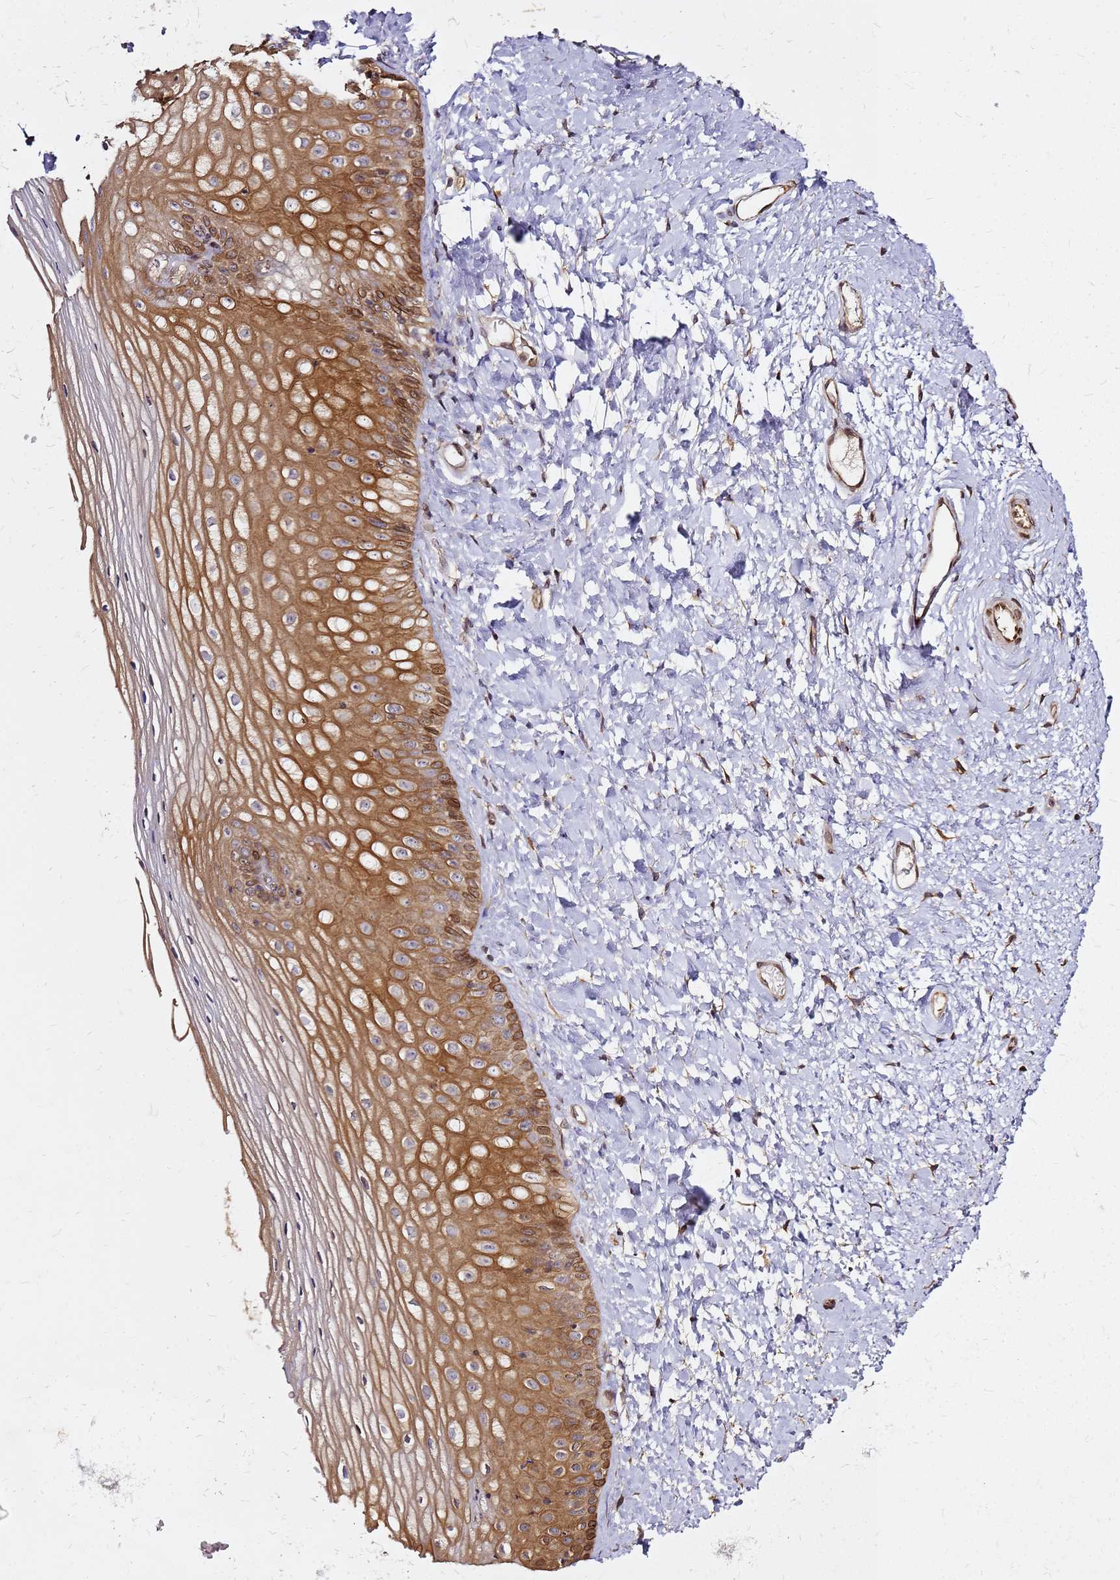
{"staining": {"intensity": "strong", "quantity": "25%-75%", "location": "cytoplasmic/membranous"}, "tissue": "vagina", "cell_type": "Squamous epithelial cells", "image_type": "normal", "snomed": [{"axis": "morphology", "description": "Normal tissue, NOS"}, {"axis": "topography", "description": "Vagina"}], "caption": "Normal vagina shows strong cytoplasmic/membranous staining in approximately 25%-75% of squamous epithelial cells (Brightfield microscopy of DAB IHC at high magnification)..", "gene": "NUDT14", "patient": {"sex": "female", "age": 65}}